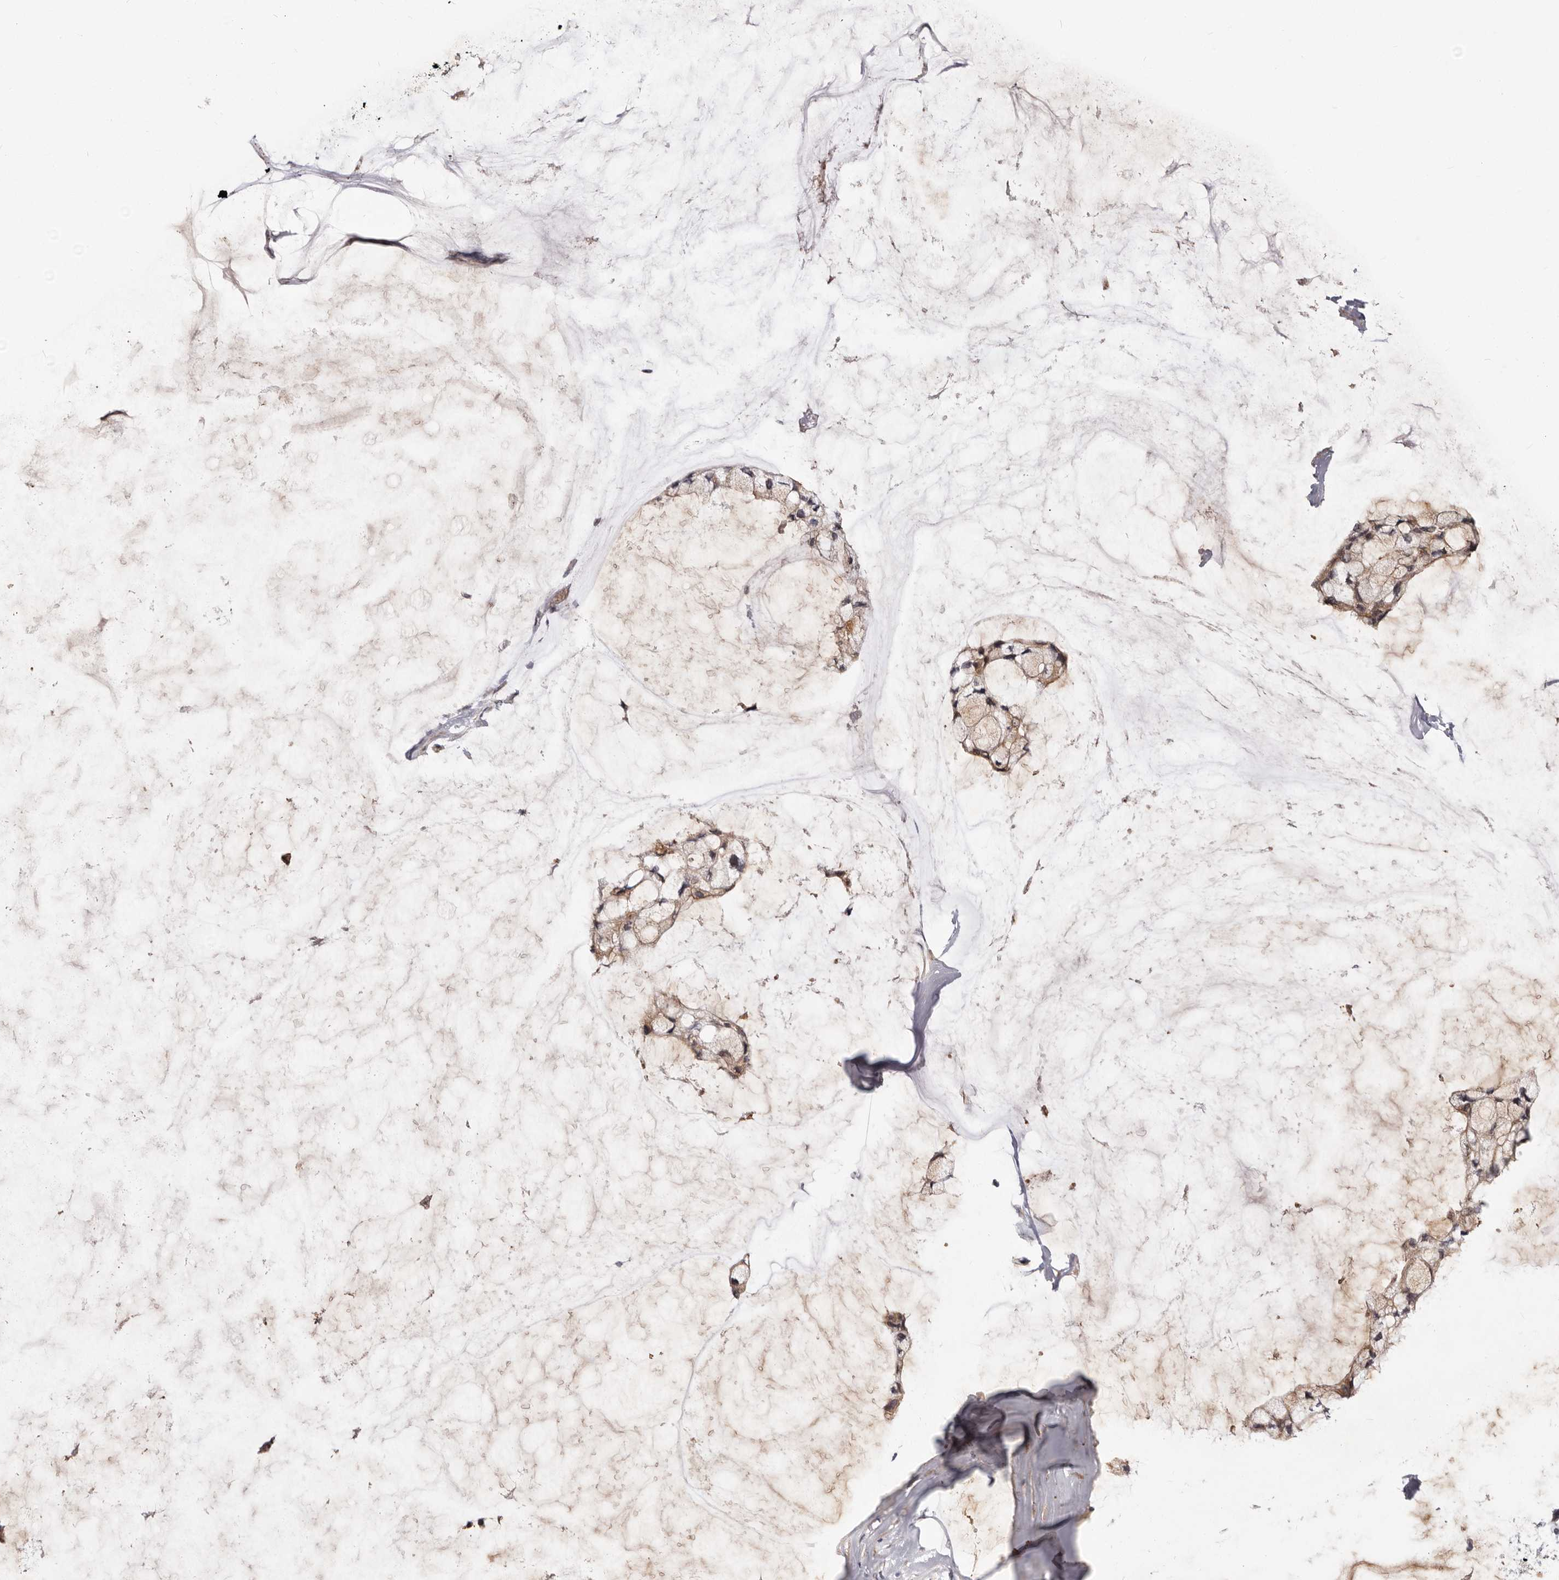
{"staining": {"intensity": "weak", "quantity": ">75%", "location": "cytoplasmic/membranous"}, "tissue": "ovarian cancer", "cell_type": "Tumor cells", "image_type": "cancer", "snomed": [{"axis": "morphology", "description": "Cystadenocarcinoma, mucinous, NOS"}, {"axis": "topography", "description": "Ovary"}], "caption": "Ovarian mucinous cystadenocarcinoma tissue demonstrates weak cytoplasmic/membranous positivity in approximately >75% of tumor cells", "gene": "GPATCH4", "patient": {"sex": "female", "age": 39}}